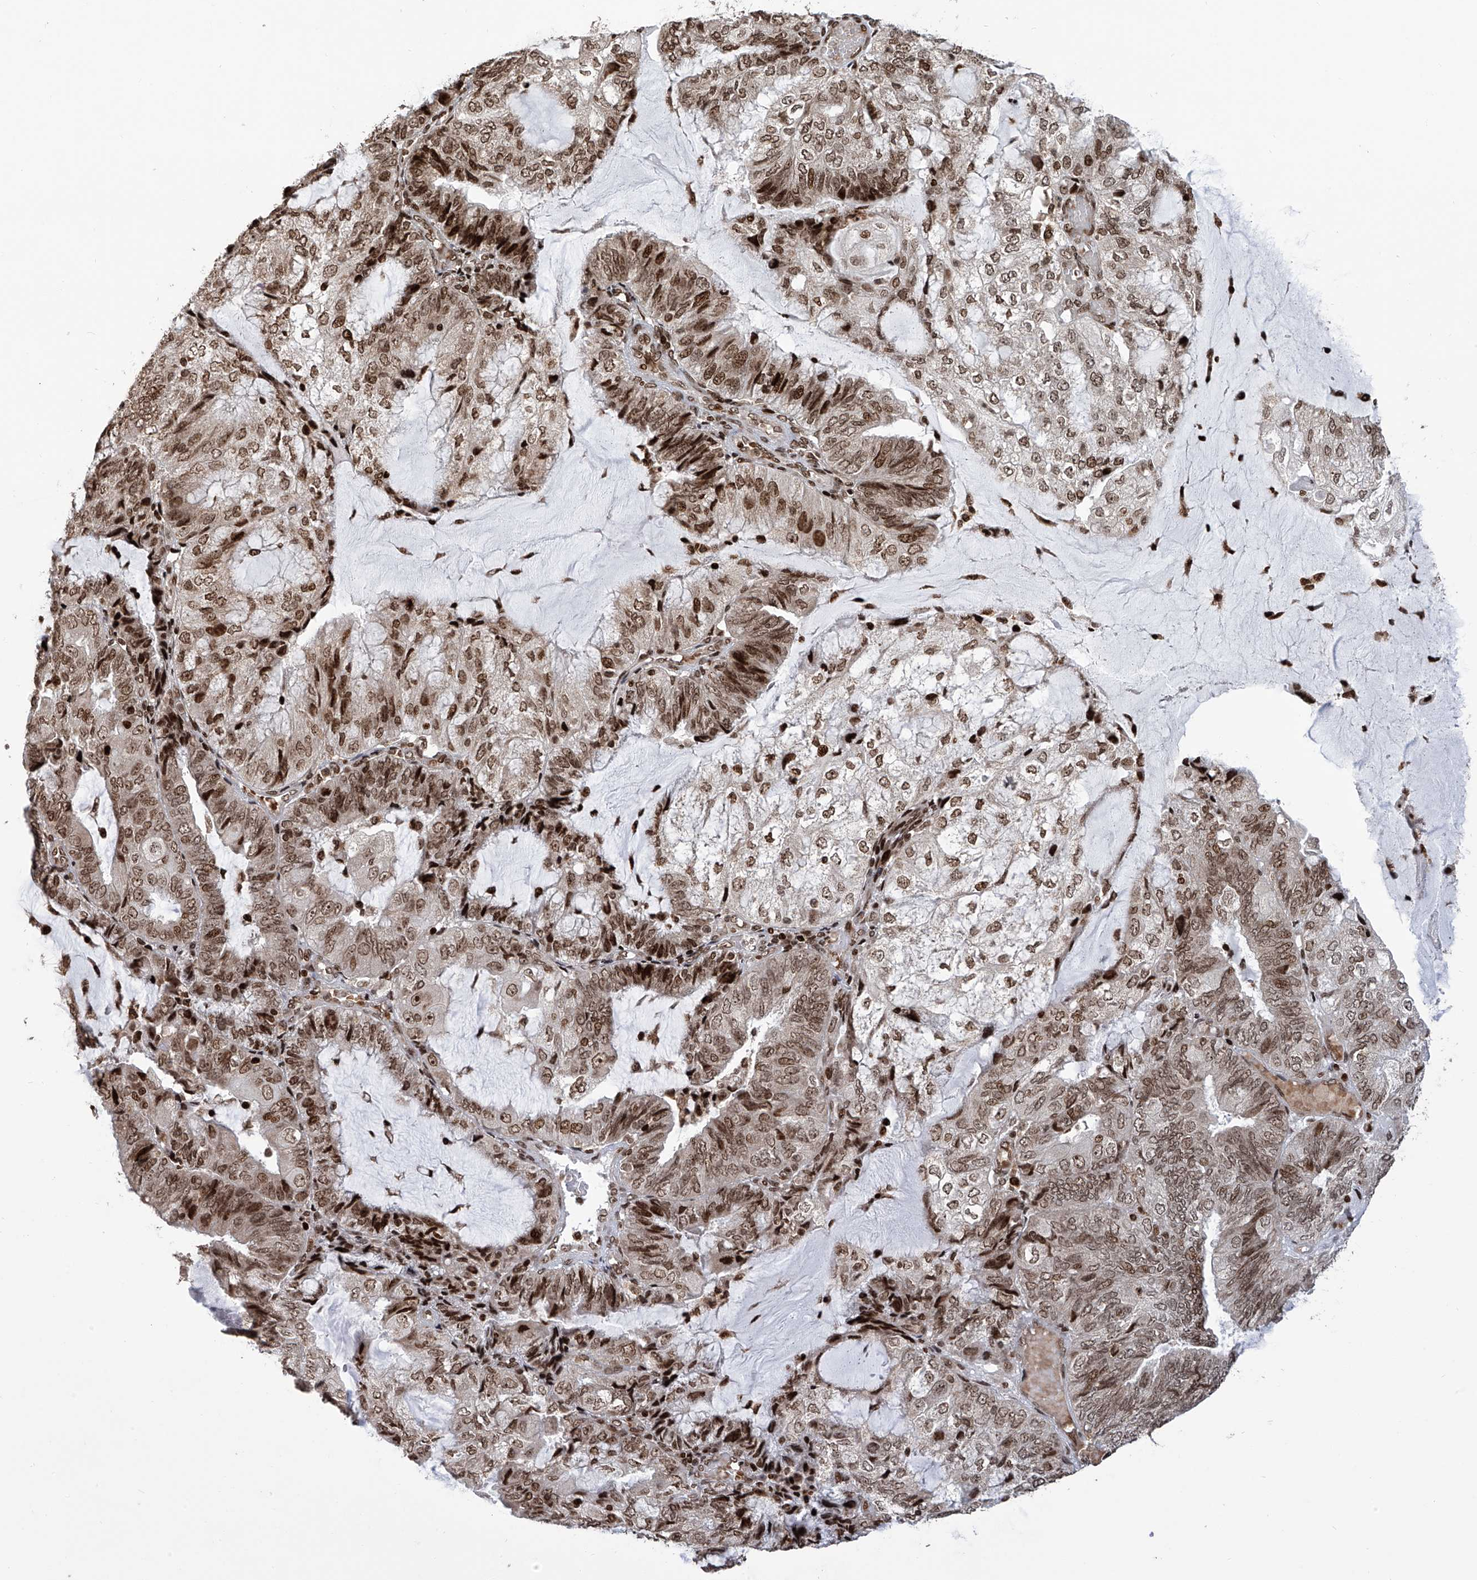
{"staining": {"intensity": "moderate", "quantity": ">75%", "location": "nuclear"}, "tissue": "endometrial cancer", "cell_type": "Tumor cells", "image_type": "cancer", "snomed": [{"axis": "morphology", "description": "Adenocarcinoma, NOS"}, {"axis": "topography", "description": "Endometrium"}], "caption": "Moderate nuclear expression for a protein is appreciated in about >75% of tumor cells of endometrial cancer using immunohistochemistry.", "gene": "PAK1IP1", "patient": {"sex": "female", "age": 81}}